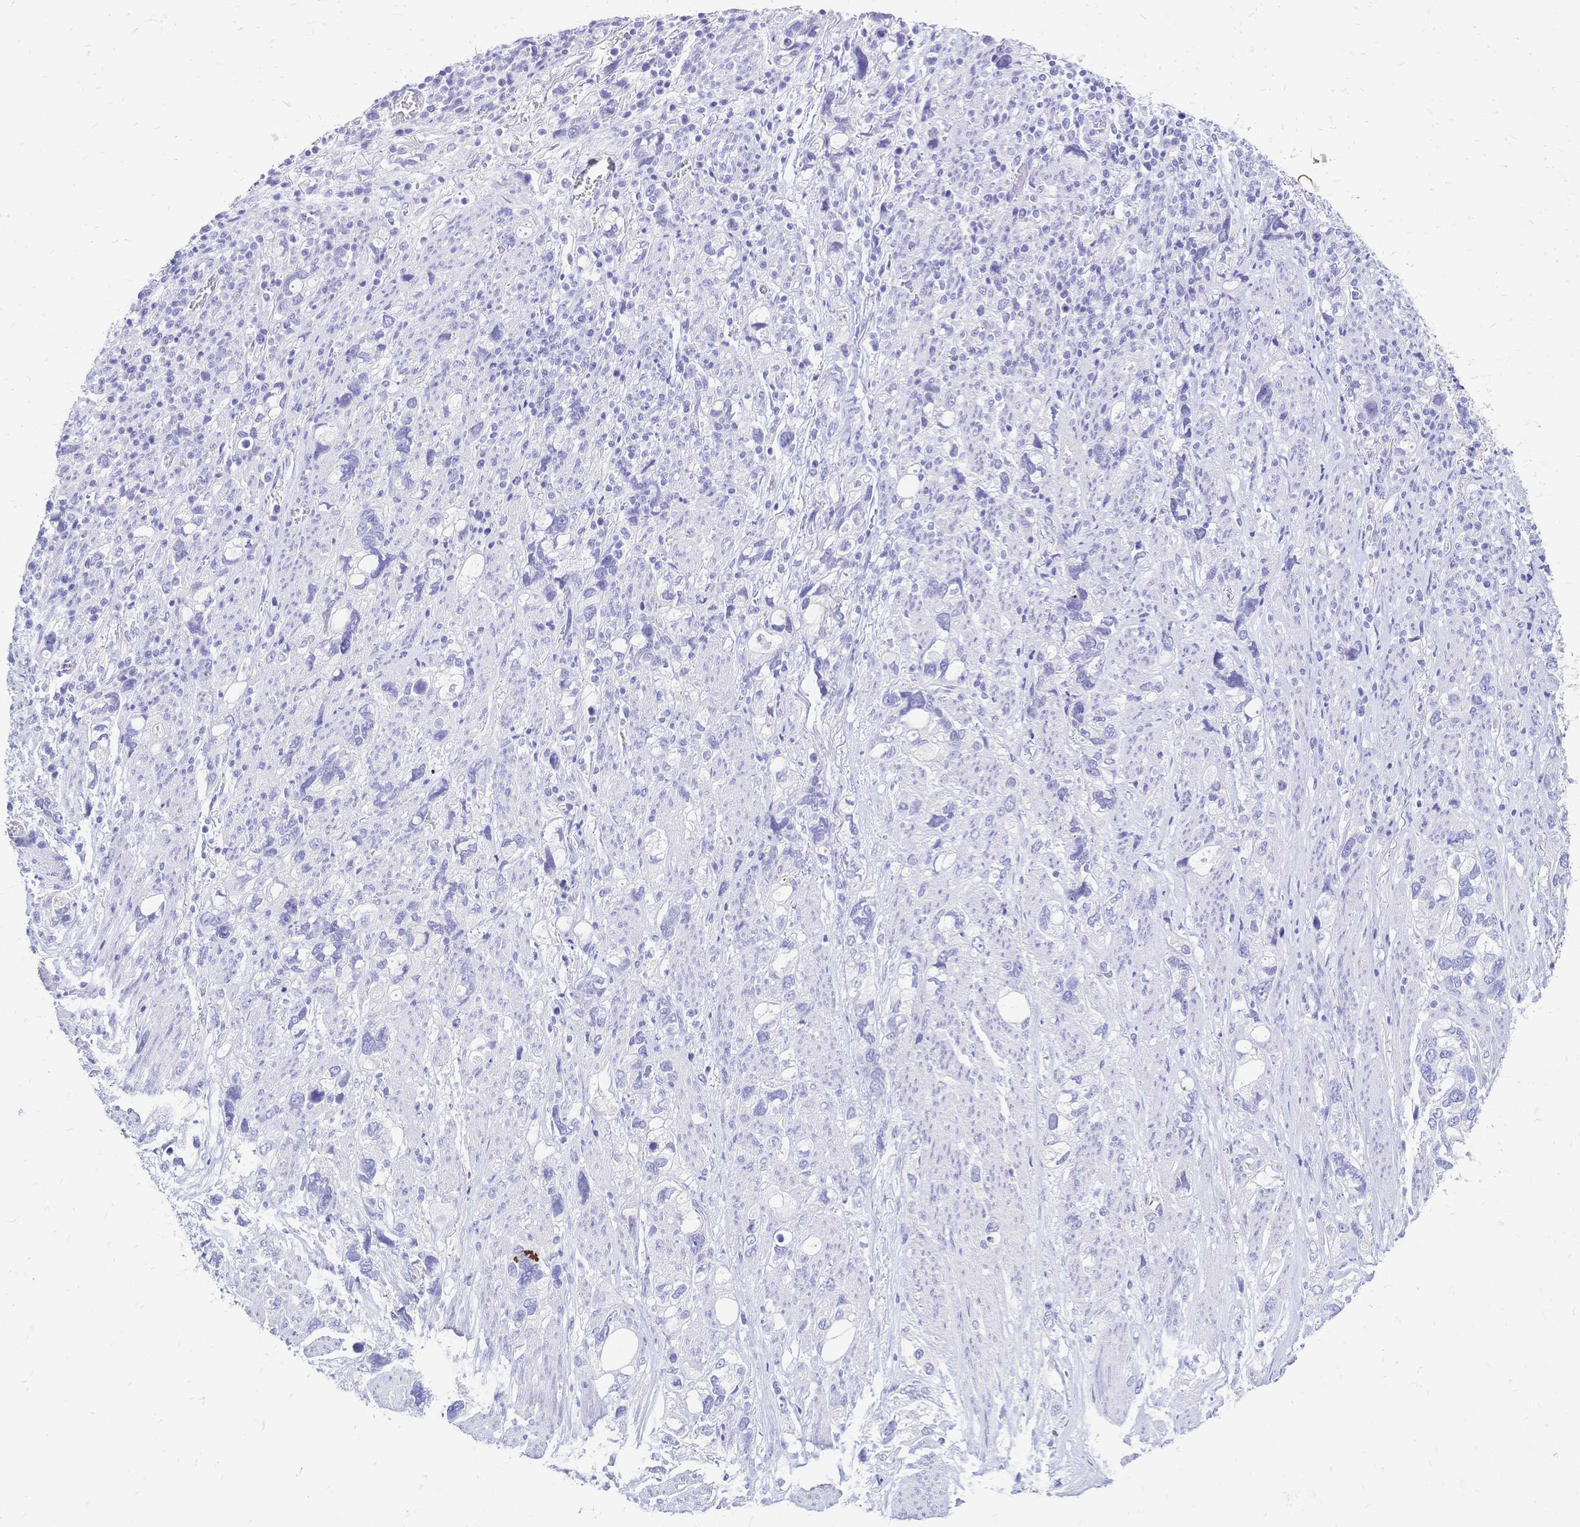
{"staining": {"intensity": "negative", "quantity": "none", "location": "none"}, "tissue": "stomach cancer", "cell_type": "Tumor cells", "image_type": "cancer", "snomed": [{"axis": "morphology", "description": "Adenocarcinoma, NOS"}, {"axis": "topography", "description": "Stomach, upper"}], "caption": "Image shows no significant protein staining in tumor cells of adenocarcinoma (stomach). (DAB immunohistochemistry, high magnification).", "gene": "FA2H", "patient": {"sex": "female", "age": 81}}